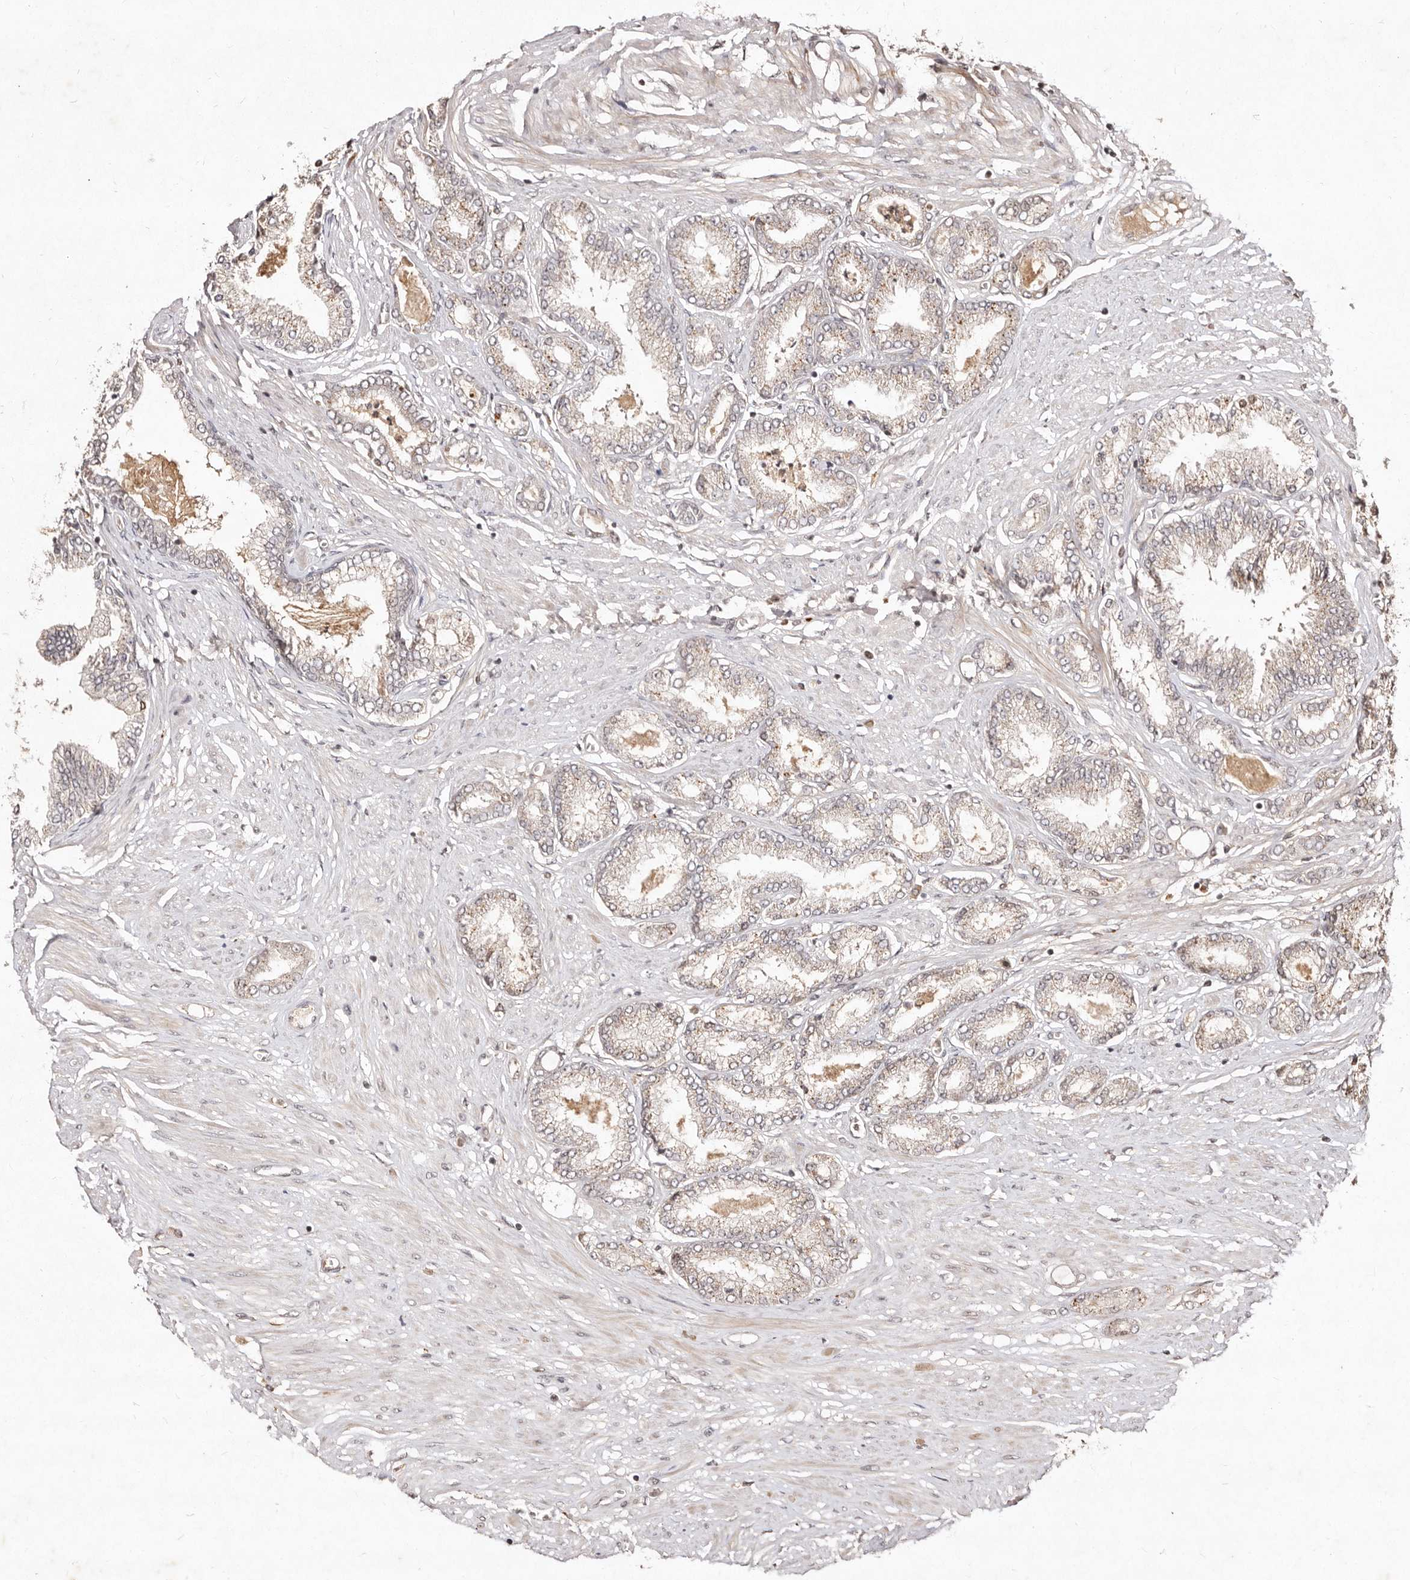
{"staining": {"intensity": "weak", "quantity": "<25%", "location": "cytoplasmic/membranous"}, "tissue": "prostate cancer", "cell_type": "Tumor cells", "image_type": "cancer", "snomed": [{"axis": "morphology", "description": "Adenocarcinoma, Low grade"}, {"axis": "topography", "description": "Prostate"}], "caption": "Tumor cells are negative for protein expression in human prostate low-grade adenocarcinoma.", "gene": "LCORL", "patient": {"sex": "male", "age": 63}}